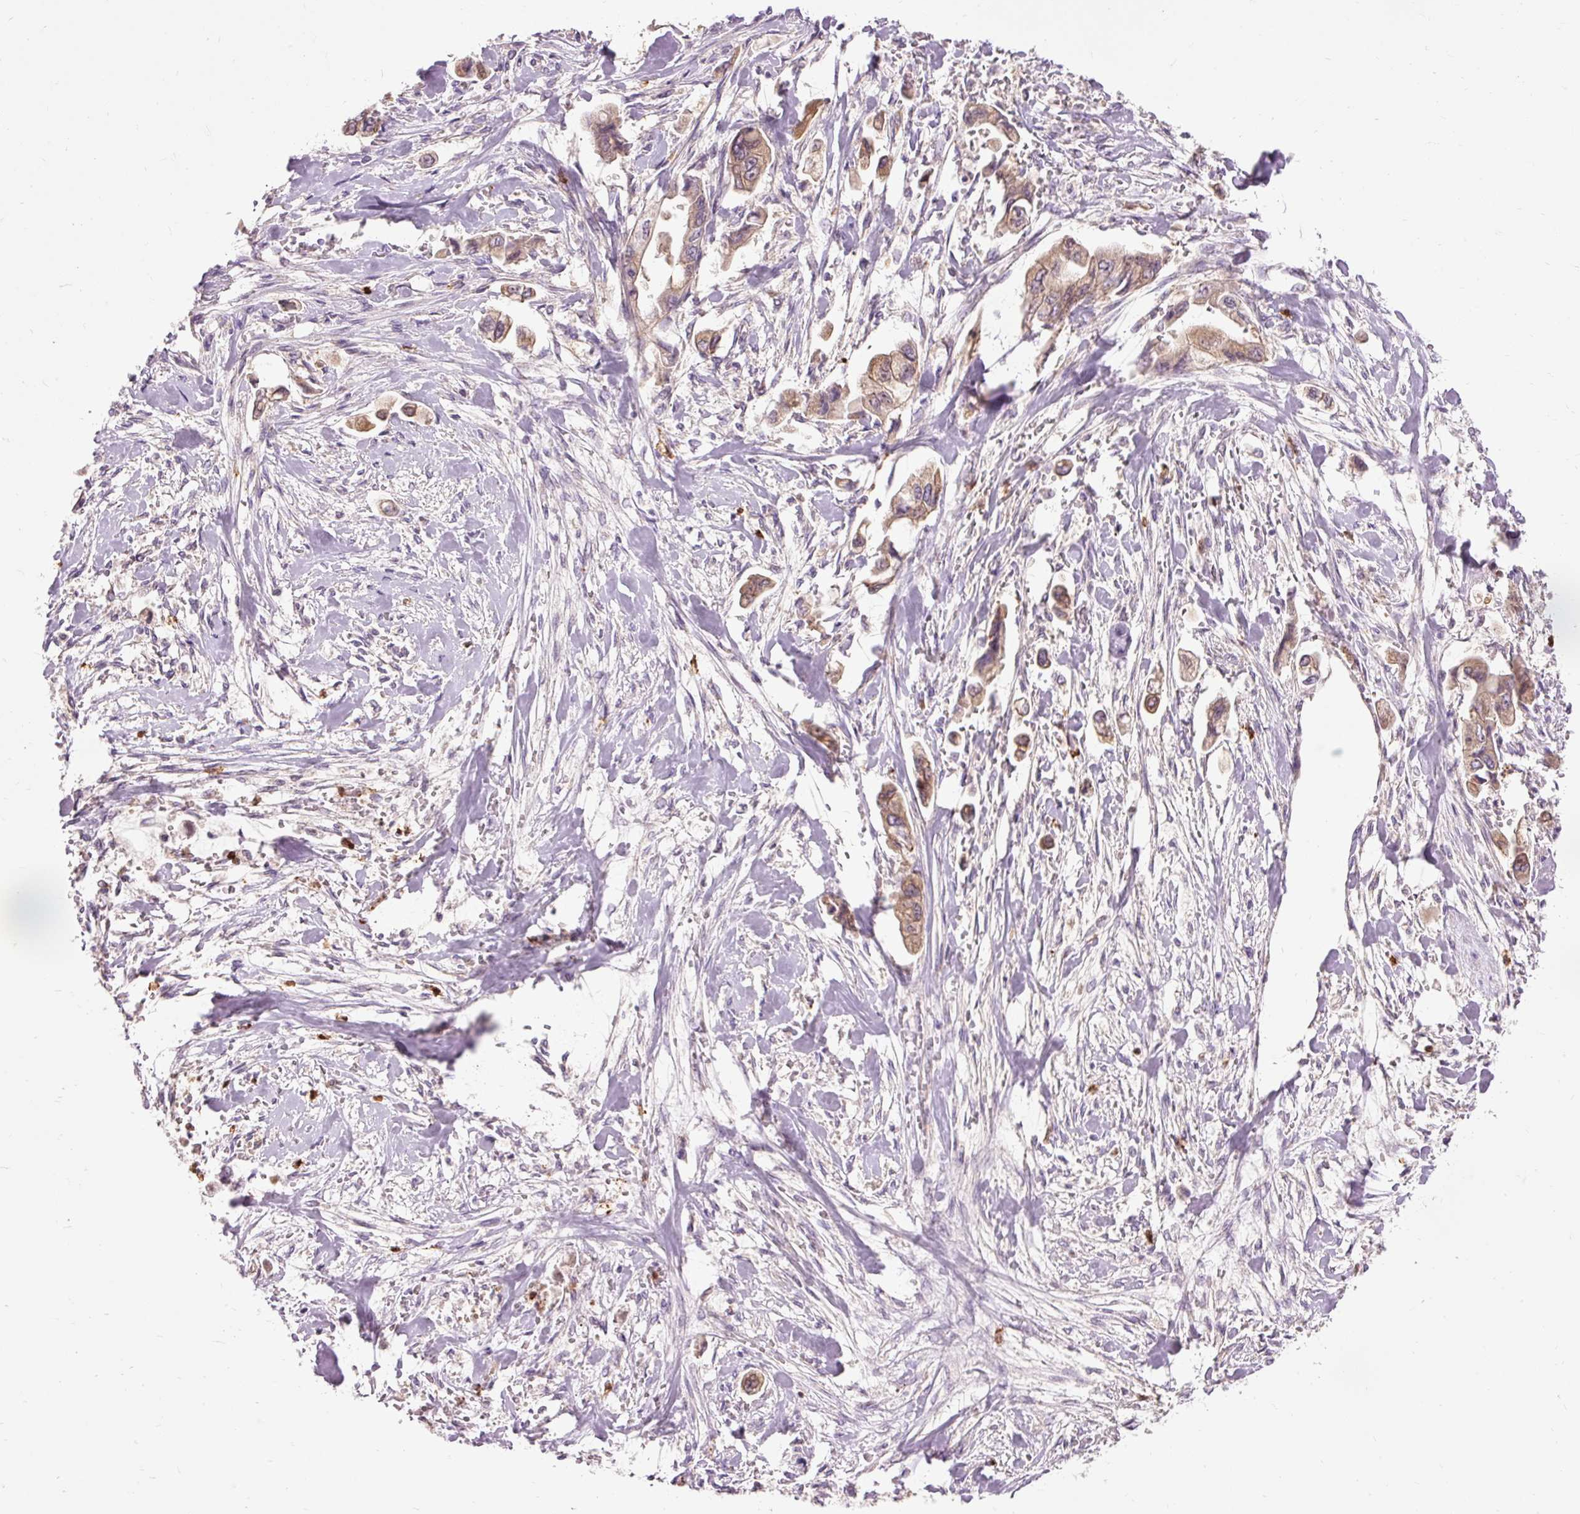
{"staining": {"intensity": "moderate", "quantity": ">75%", "location": "cytoplasmic/membranous"}, "tissue": "stomach cancer", "cell_type": "Tumor cells", "image_type": "cancer", "snomed": [{"axis": "morphology", "description": "Adenocarcinoma, NOS"}, {"axis": "topography", "description": "Stomach"}], "caption": "This micrograph shows immunohistochemistry (IHC) staining of stomach adenocarcinoma, with medium moderate cytoplasmic/membranous staining in about >75% of tumor cells.", "gene": "PRDX5", "patient": {"sex": "male", "age": 62}}